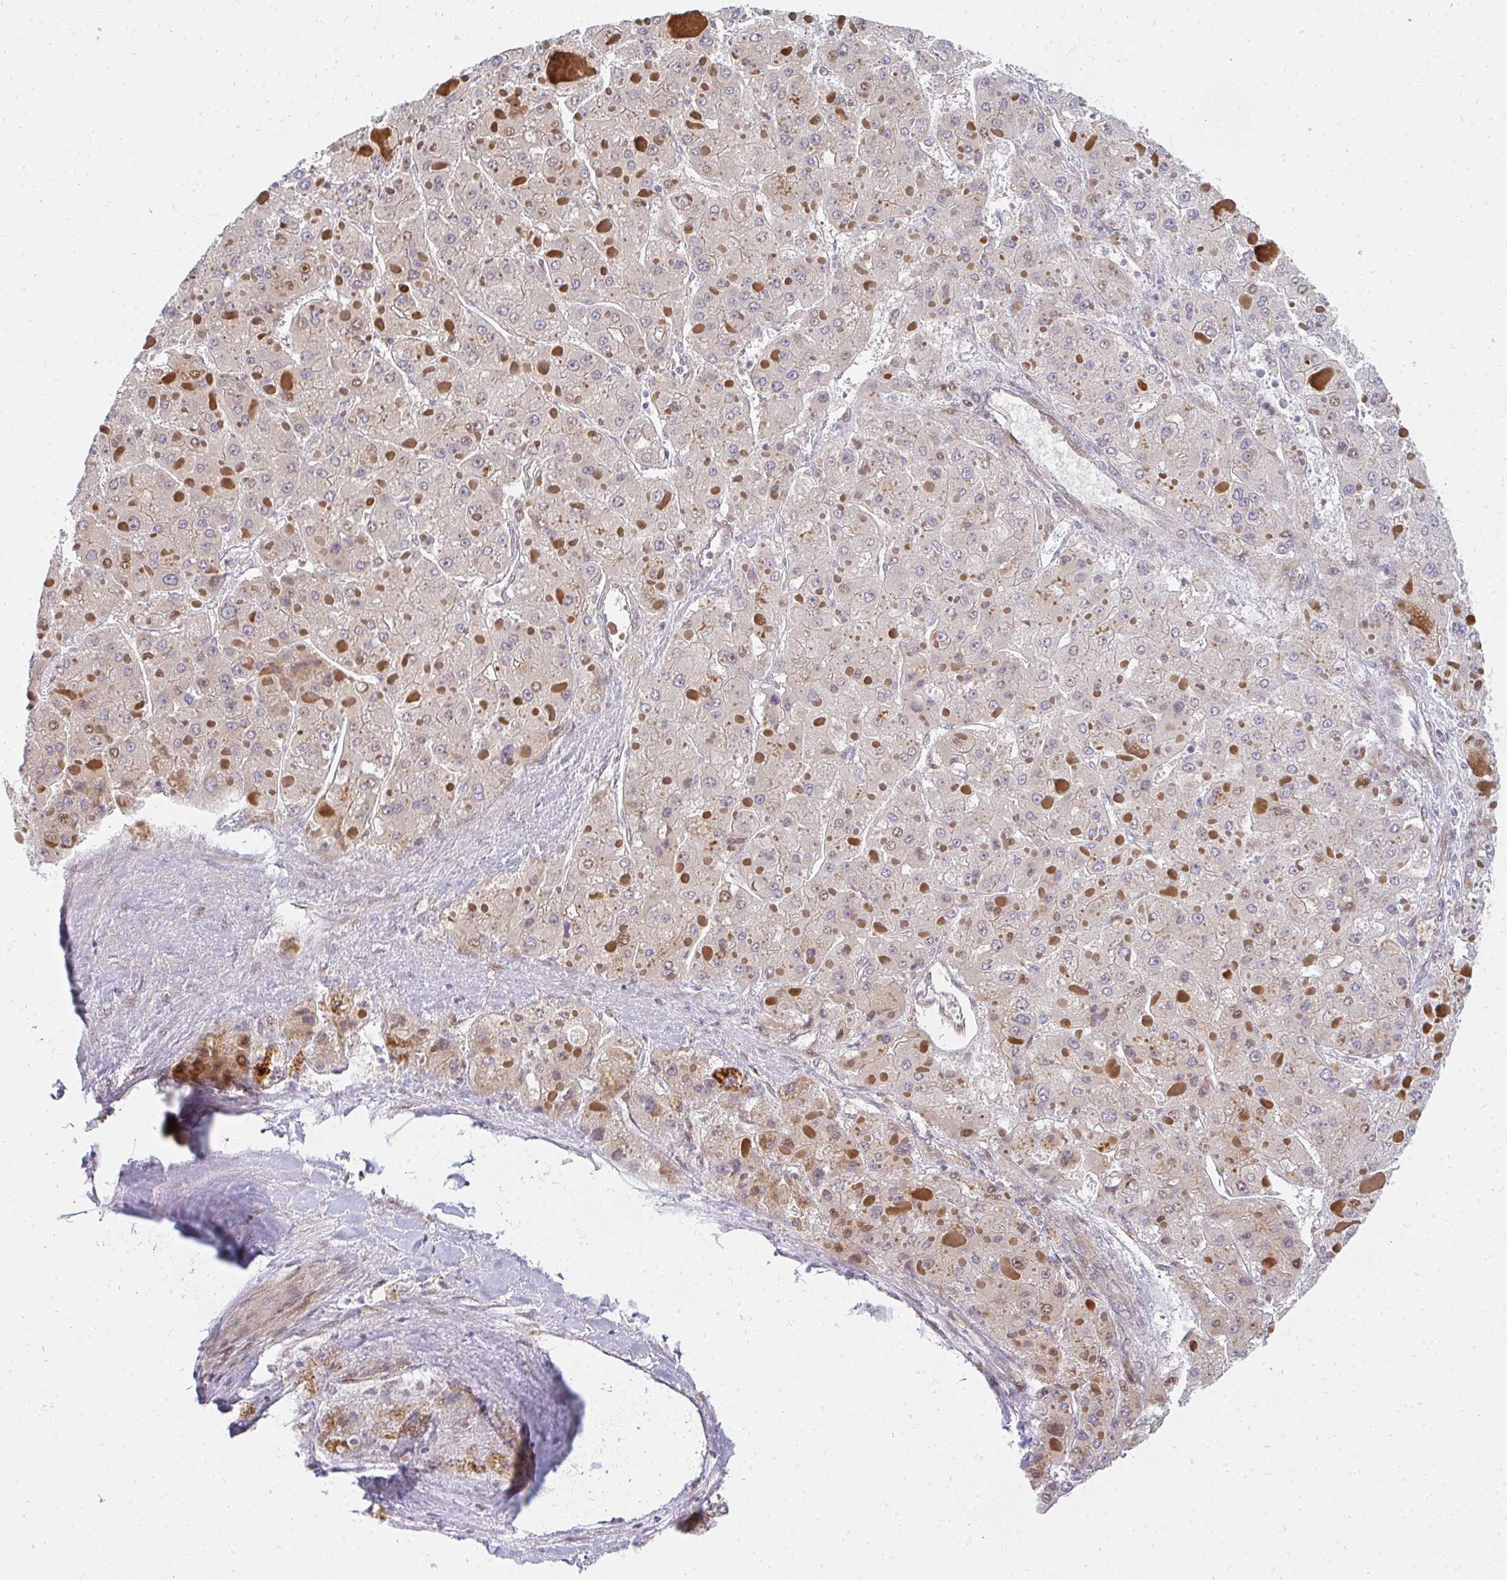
{"staining": {"intensity": "weak", "quantity": "25%-75%", "location": "cytoplasmic/membranous"}, "tissue": "liver cancer", "cell_type": "Tumor cells", "image_type": "cancer", "snomed": [{"axis": "morphology", "description": "Carcinoma, Hepatocellular, NOS"}, {"axis": "topography", "description": "Liver"}], "caption": "DAB immunohistochemical staining of human liver hepatocellular carcinoma displays weak cytoplasmic/membranous protein staining in about 25%-75% of tumor cells.", "gene": "PLA2G5", "patient": {"sex": "female", "age": 73}}